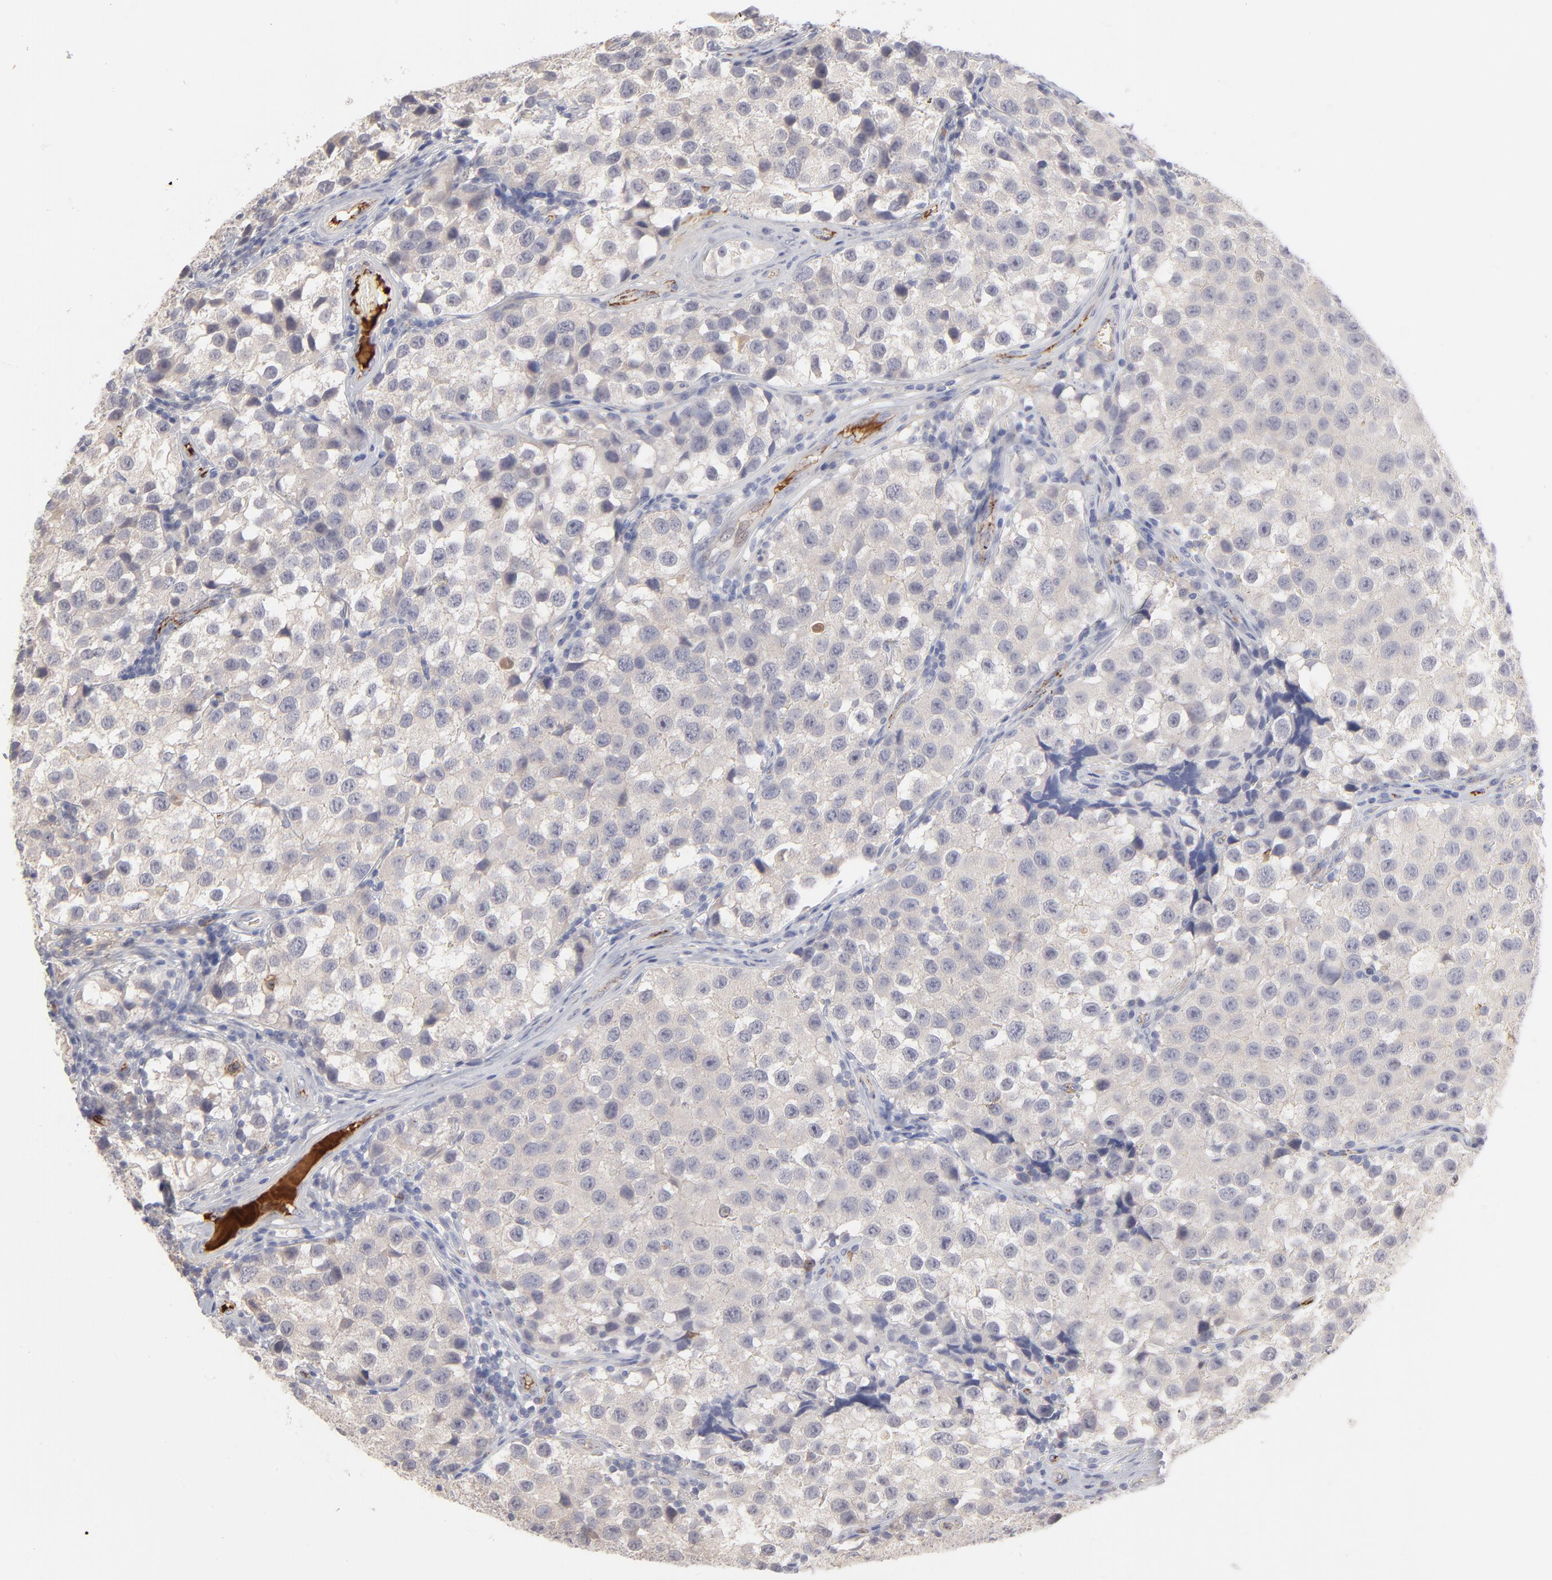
{"staining": {"intensity": "negative", "quantity": "none", "location": "none"}, "tissue": "testis cancer", "cell_type": "Tumor cells", "image_type": "cancer", "snomed": [{"axis": "morphology", "description": "Seminoma, NOS"}, {"axis": "topography", "description": "Testis"}], "caption": "Immunohistochemistry of human seminoma (testis) displays no expression in tumor cells.", "gene": "CCR3", "patient": {"sex": "male", "age": 39}}